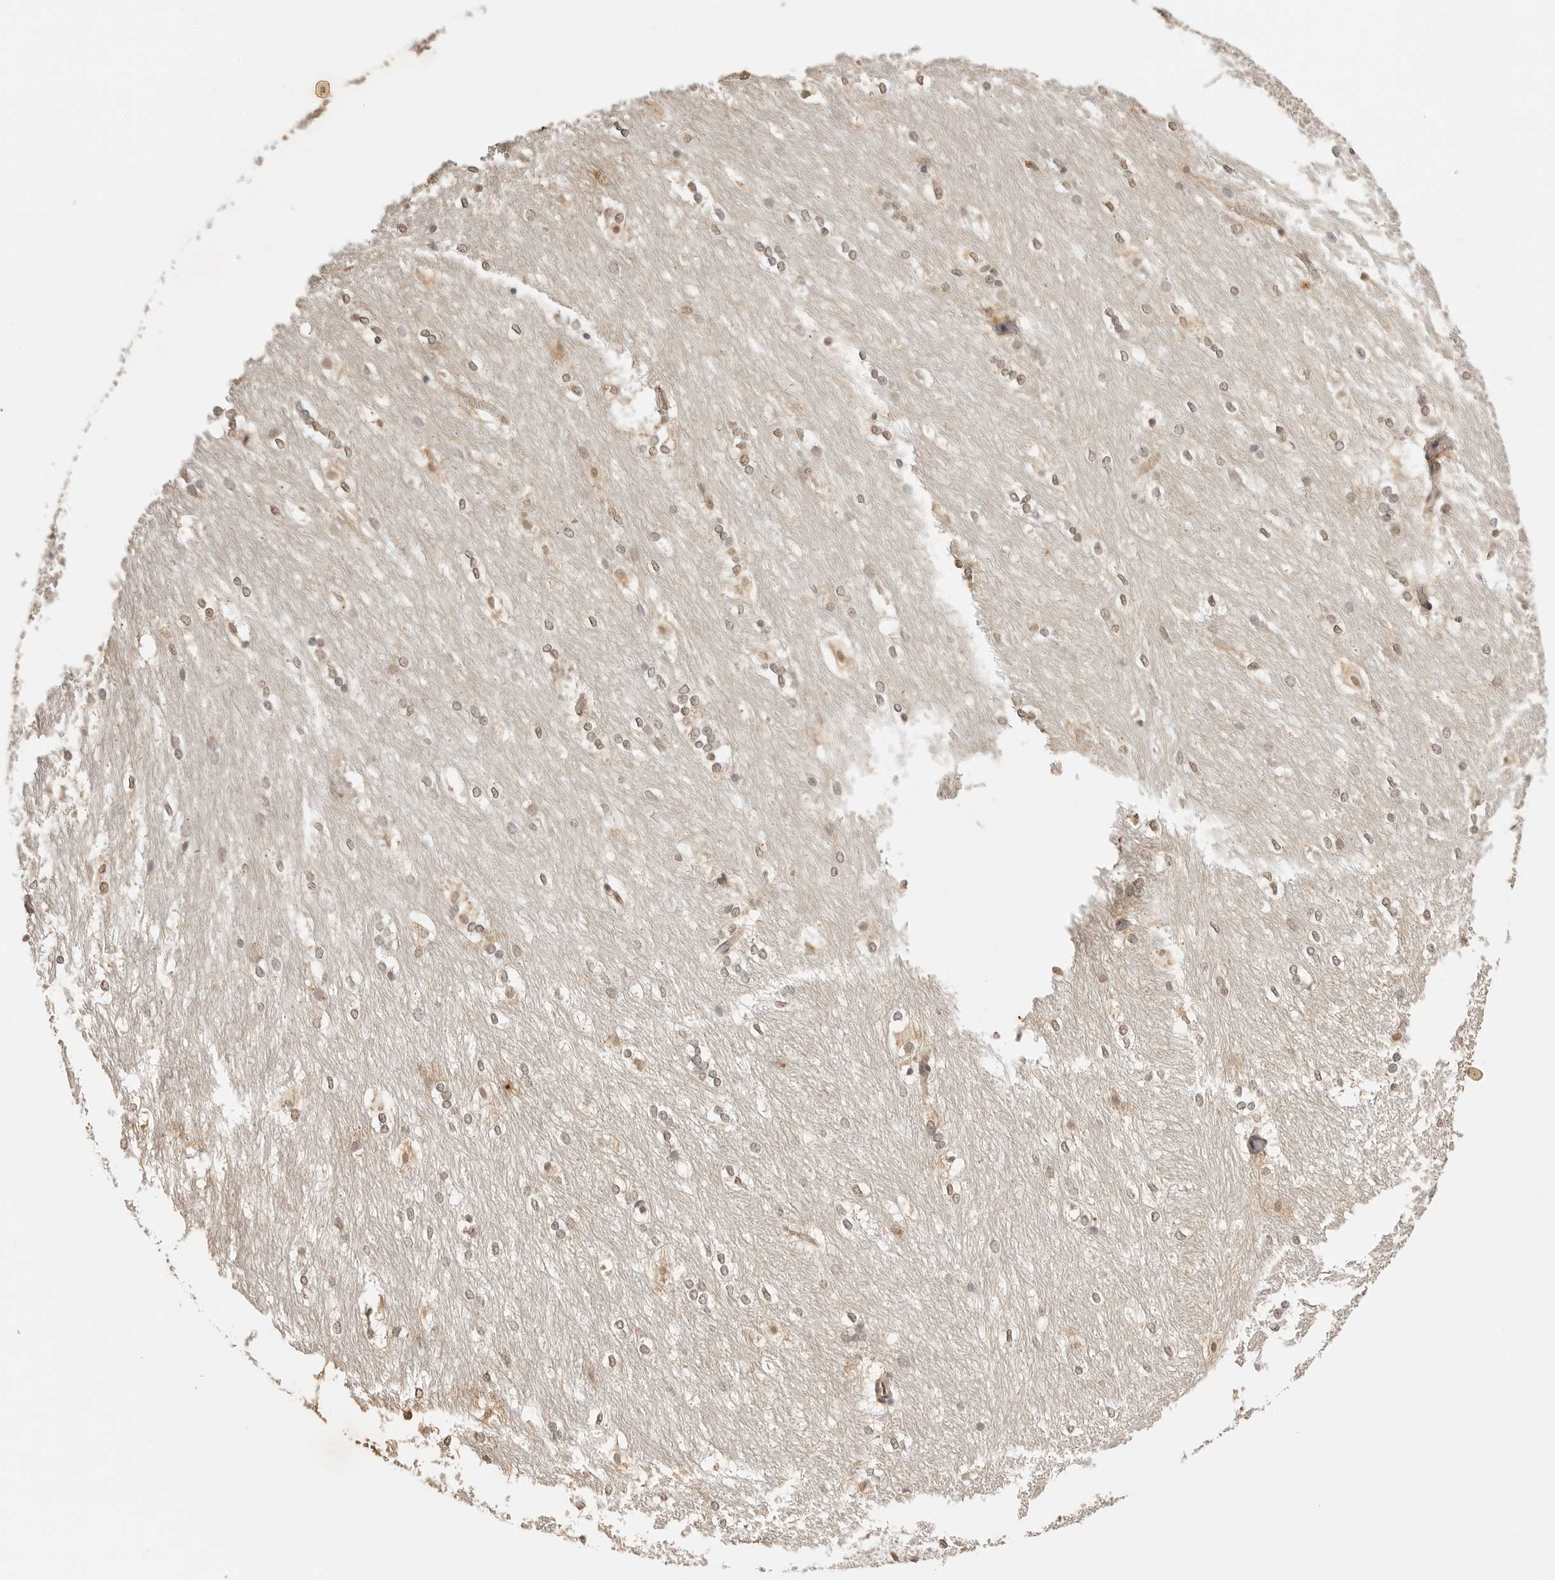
{"staining": {"intensity": "weak", "quantity": ">75%", "location": "nuclear"}, "tissue": "caudate", "cell_type": "Glial cells", "image_type": "normal", "snomed": [{"axis": "morphology", "description": "Normal tissue, NOS"}, {"axis": "topography", "description": "Lateral ventricle wall"}], "caption": "This image displays immunohistochemistry staining of unremarkable human caudate, with low weak nuclear staining in about >75% of glial cells.", "gene": "GPR34", "patient": {"sex": "female", "age": 19}}